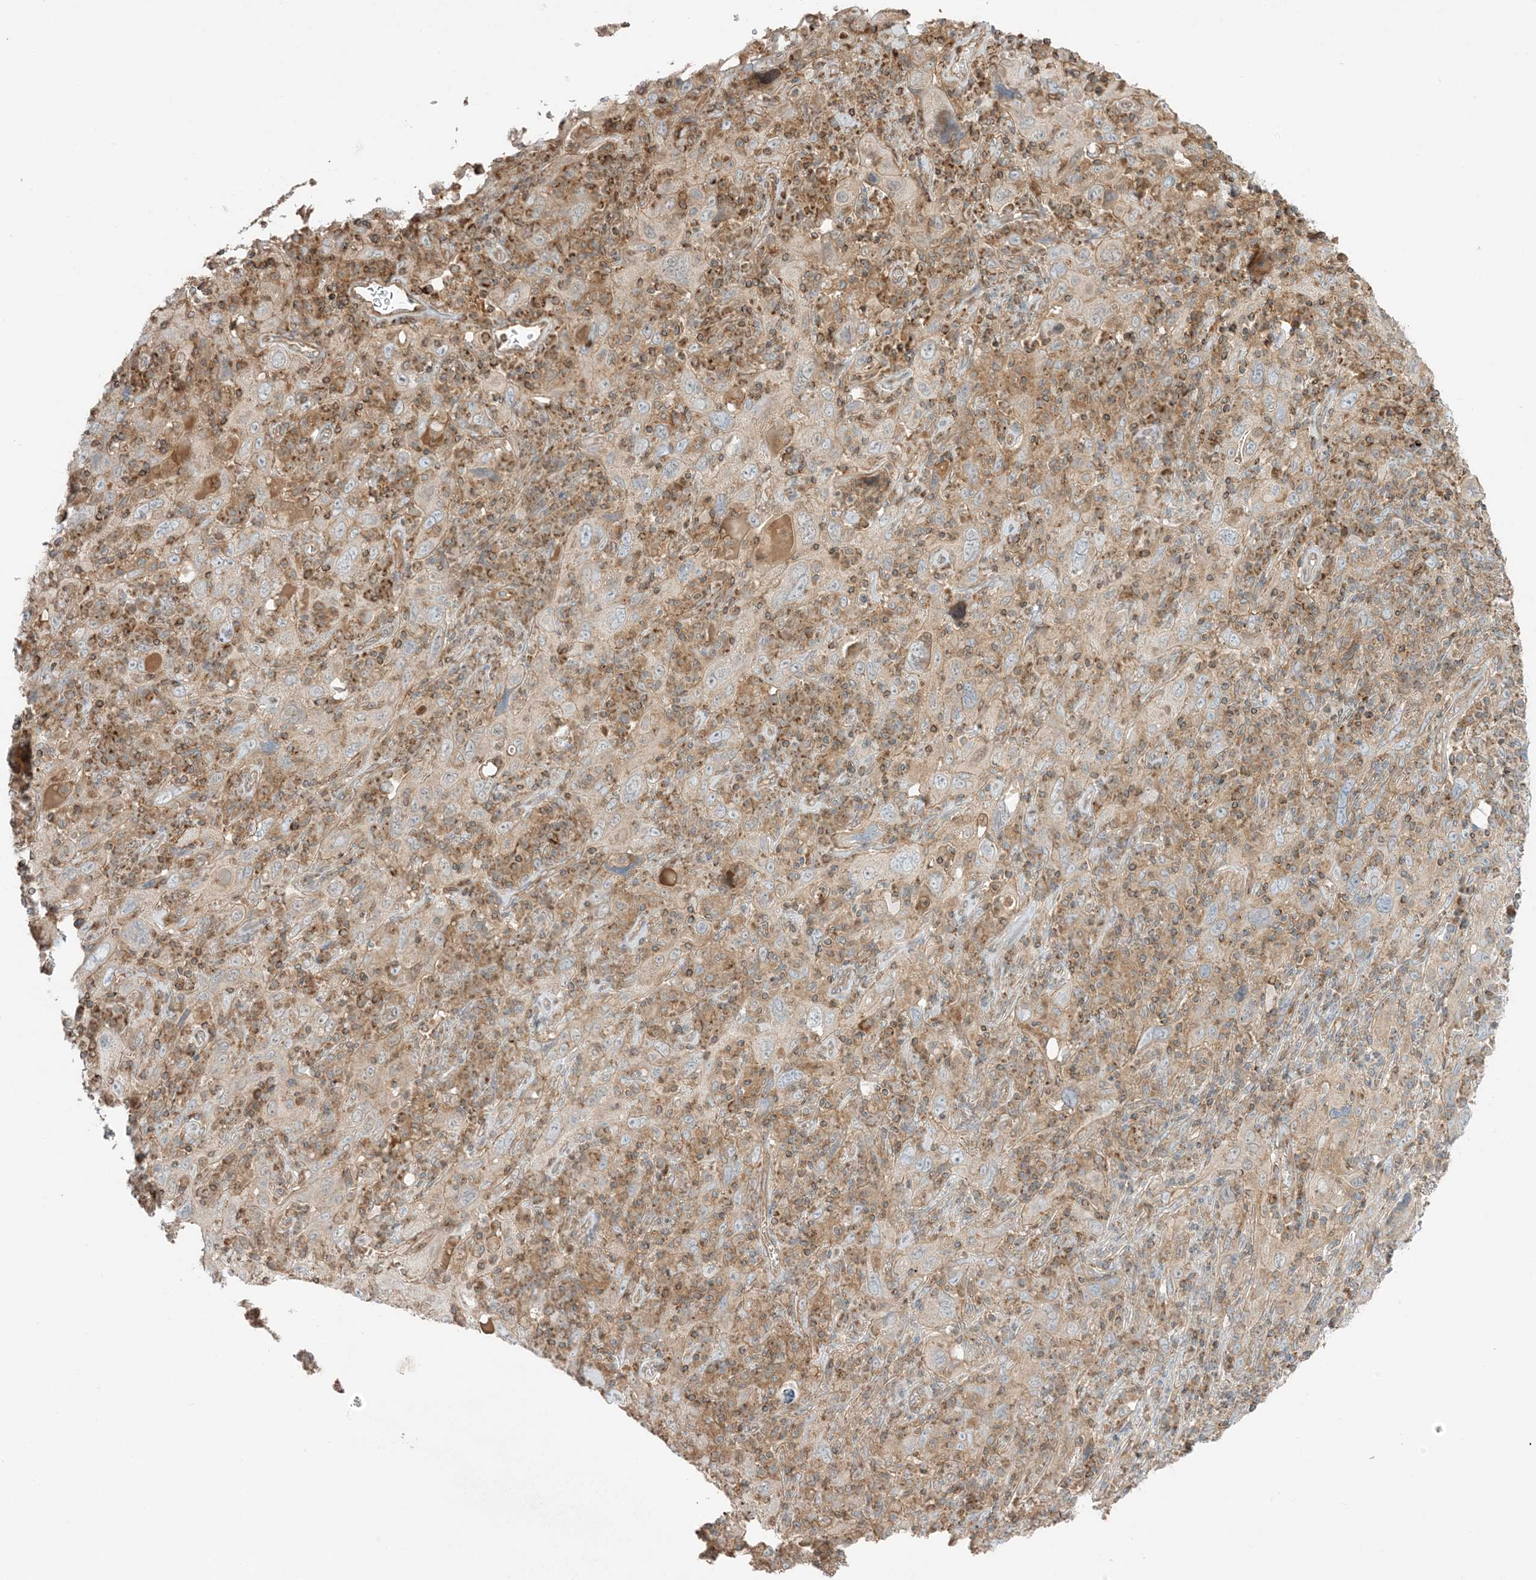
{"staining": {"intensity": "negative", "quantity": "none", "location": "none"}, "tissue": "cervical cancer", "cell_type": "Tumor cells", "image_type": "cancer", "snomed": [{"axis": "morphology", "description": "Squamous cell carcinoma, NOS"}, {"axis": "topography", "description": "Cervix"}], "caption": "Tumor cells are negative for brown protein staining in cervical cancer.", "gene": "SLC25A12", "patient": {"sex": "female", "age": 46}}